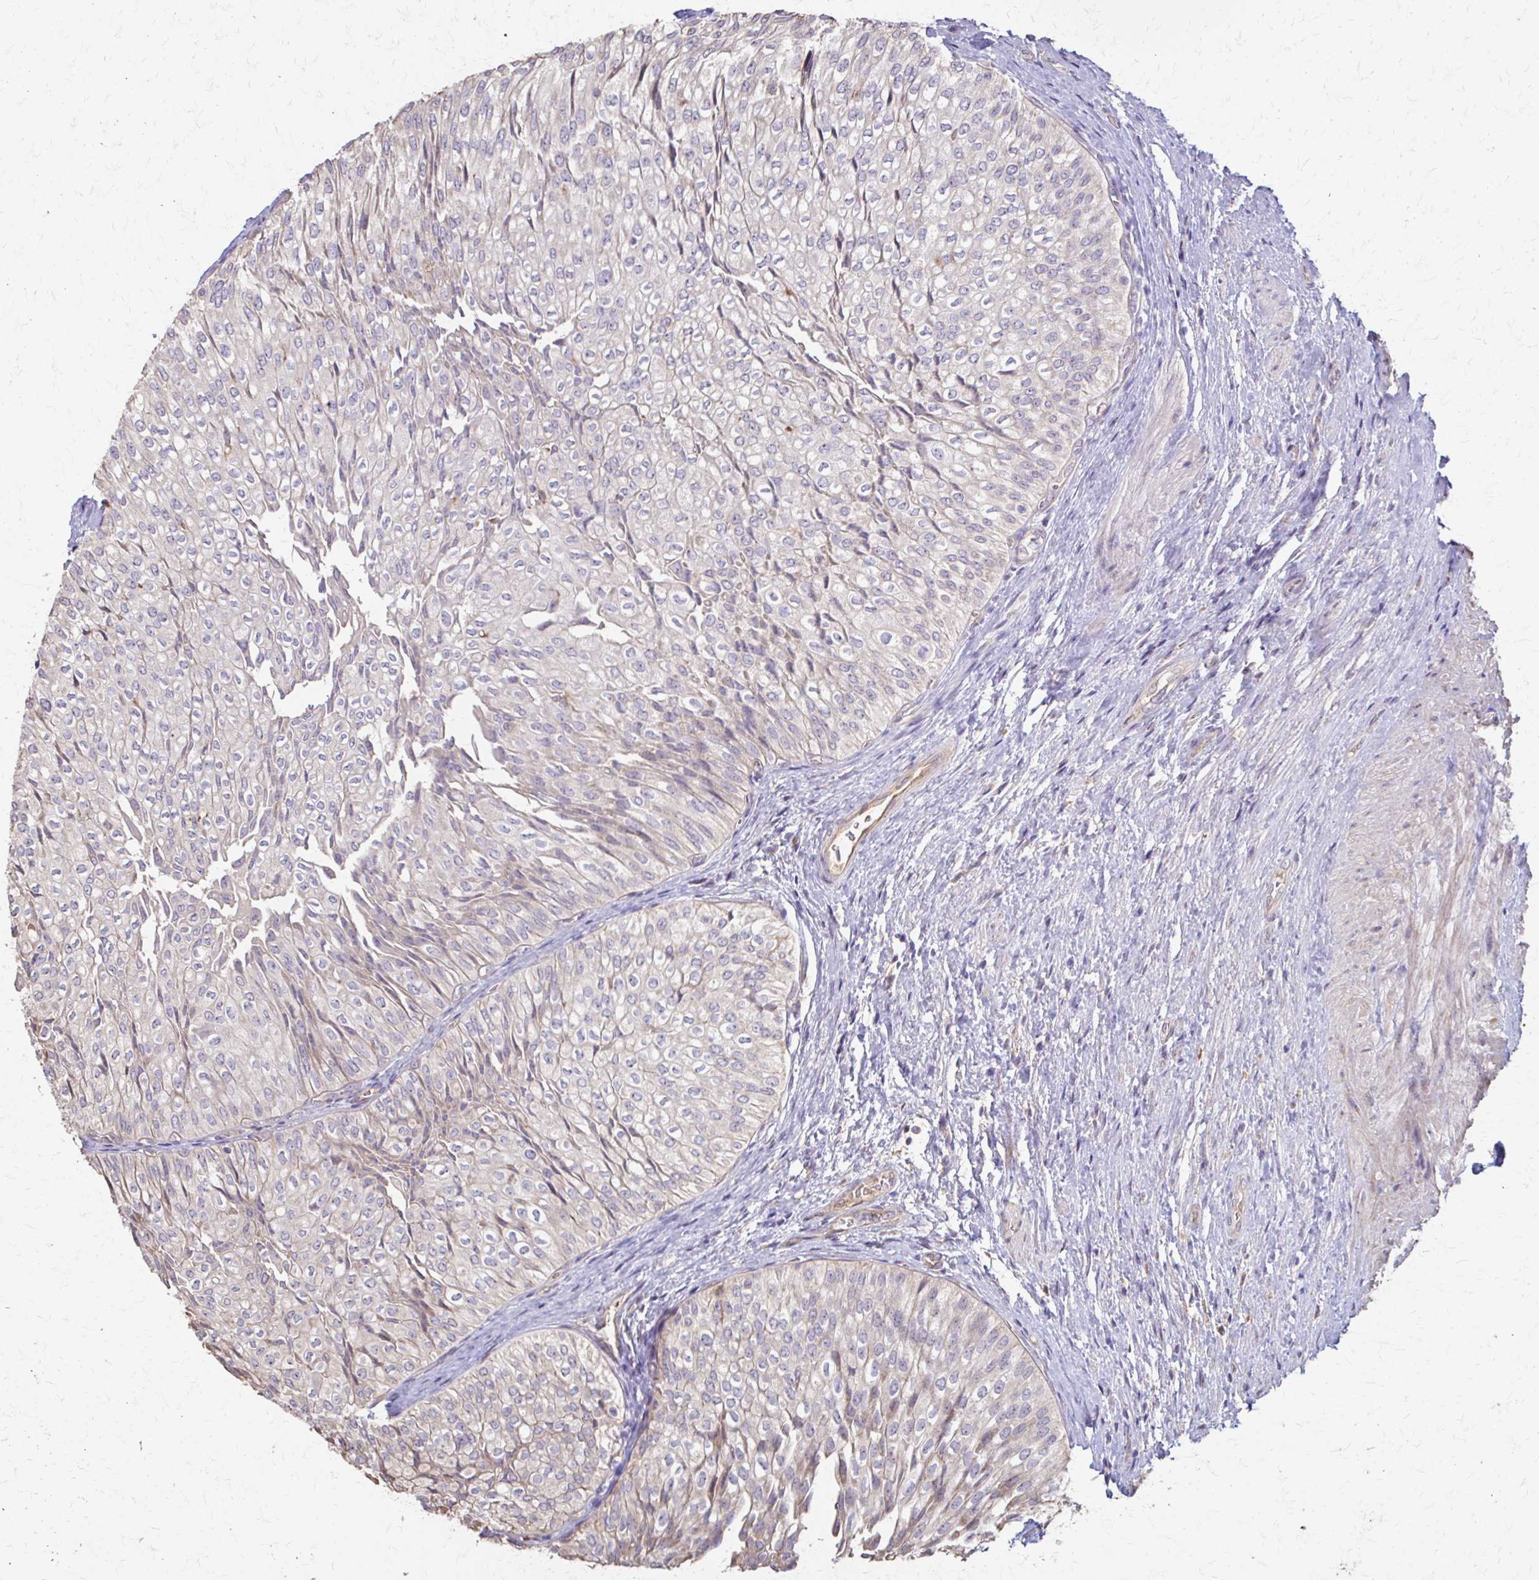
{"staining": {"intensity": "weak", "quantity": "<25%", "location": "cytoplasmic/membranous"}, "tissue": "urothelial cancer", "cell_type": "Tumor cells", "image_type": "cancer", "snomed": [{"axis": "morphology", "description": "Urothelial carcinoma, NOS"}, {"axis": "topography", "description": "Urinary bladder"}], "caption": "An IHC histopathology image of urothelial cancer is shown. There is no staining in tumor cells of urothelial cancer. Nuclei are stained in blue.", "gene": "IL18BP", "patient": {"sex": "male", "age": 62}}